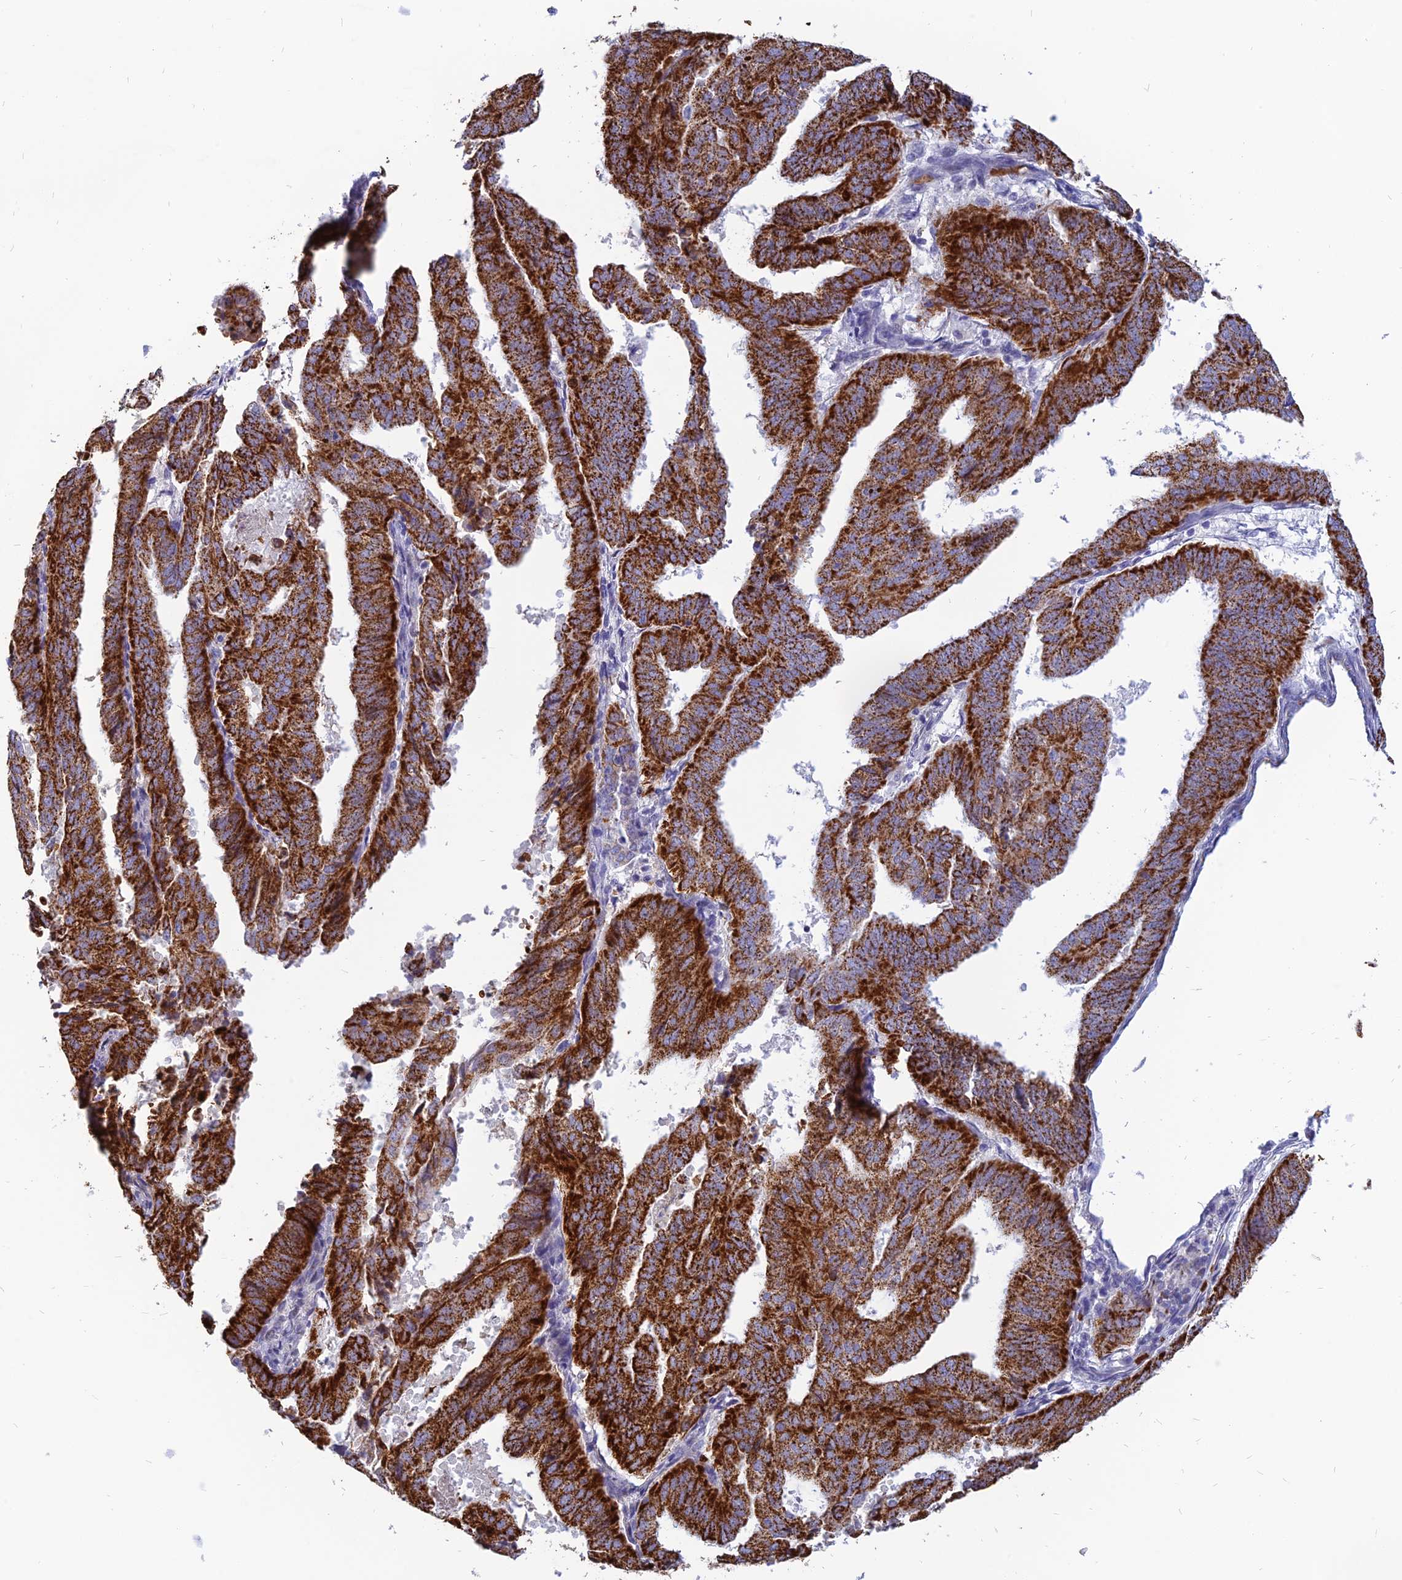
{"staining": {"intensity": "strong", "quantity": ">75%", "location": "cytoplasmic/membranous"}, "tissue": "endometrial cancer", "cell_type": "Tumor cells", "image_type": "cancer", "snomed": [{"axis": "morphology", "description": "Adenocarcinoma, NOS"}, {"axis": "topography", "description": "Uterus"}], "caption": "Human endometrial cancer (adenocarcinoma) stained with a protein marker displays strong staining in tumor cells.", "gene": "HHAT", "patient": {"sex": "female", "age": 77}}